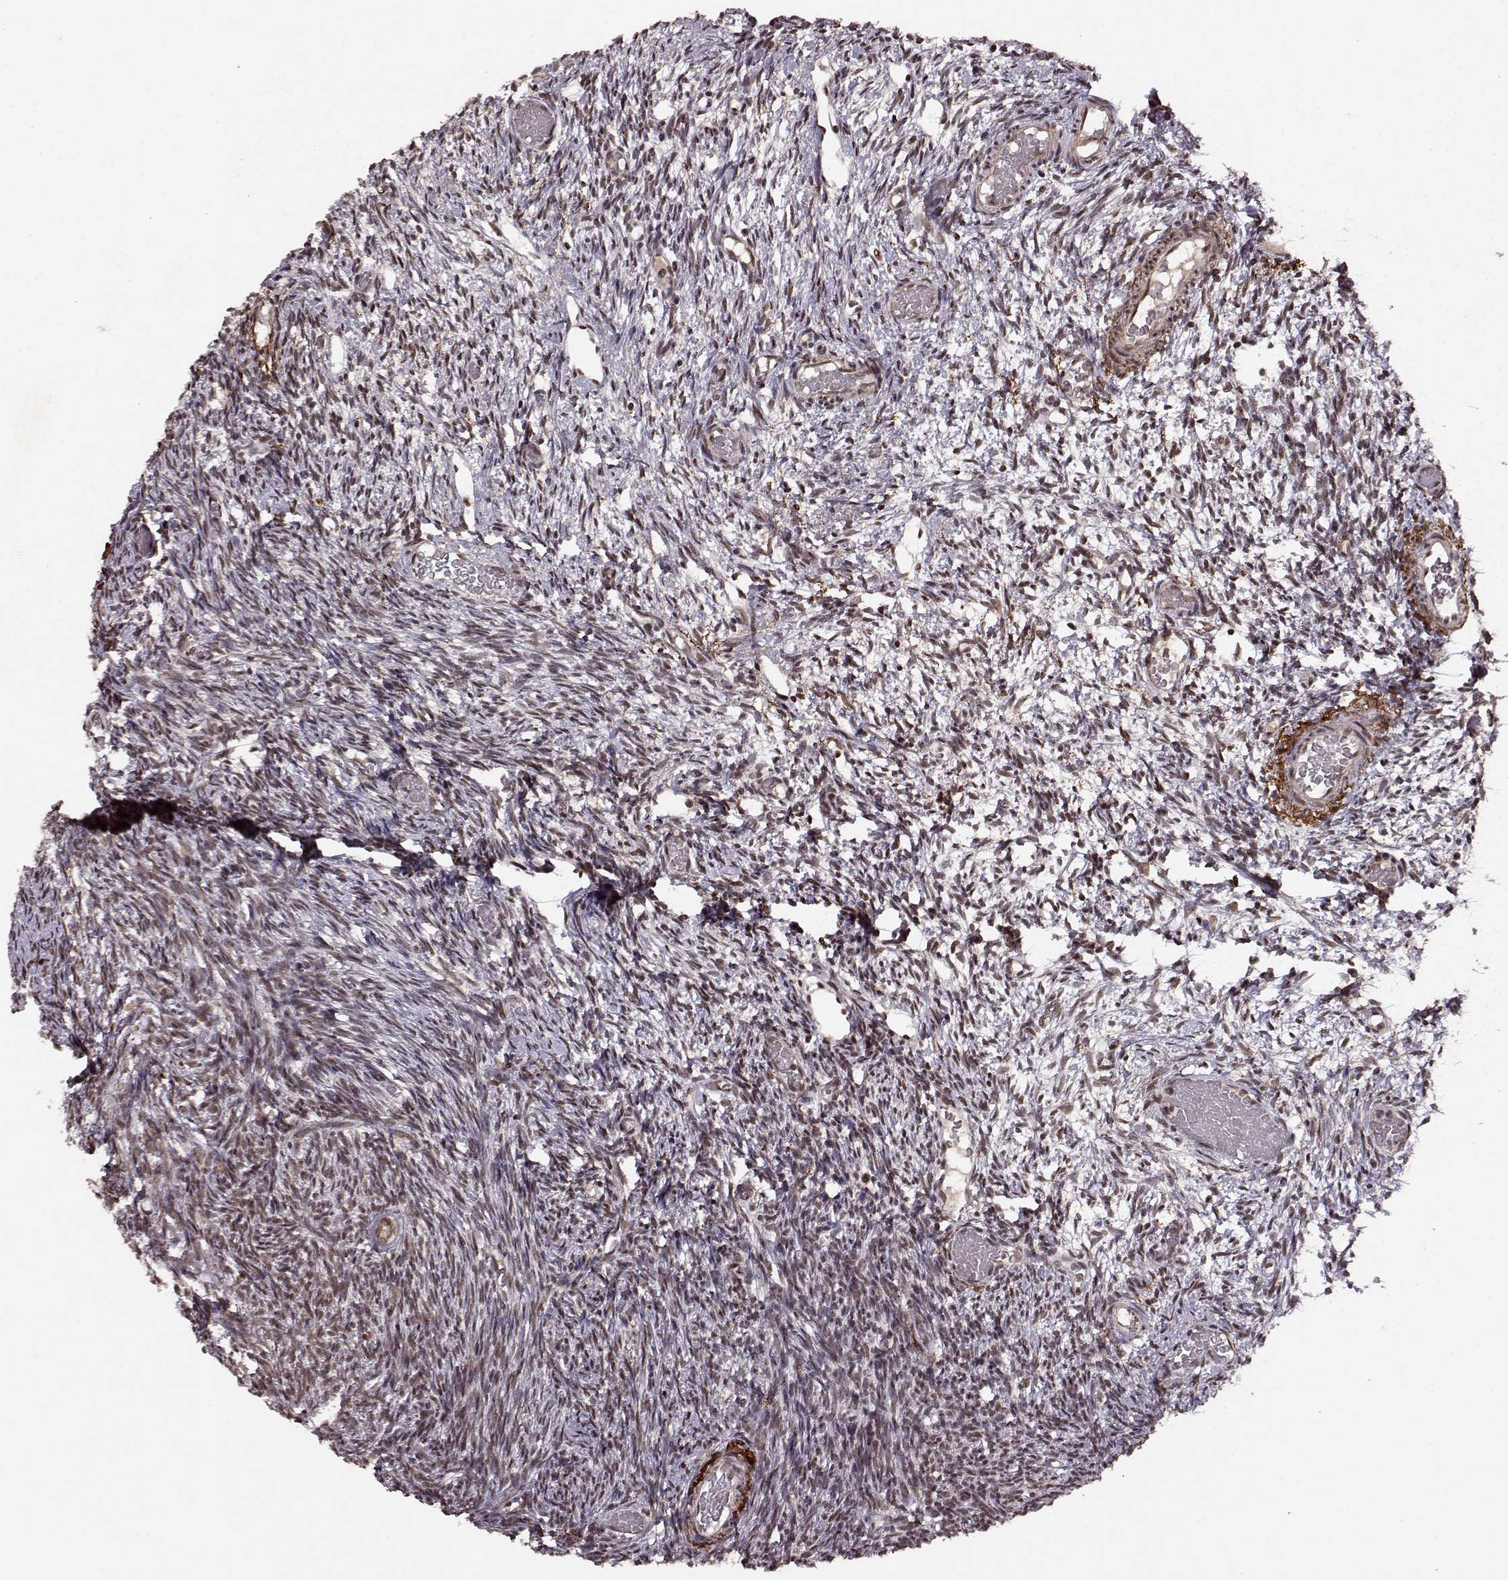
{"staining": {"intensity": "moderate", "quantity": ">75%", "location": "nuclear"}, "tissue": "ovary", "cell_type": "Follicle cells", "image_type": "normal", "snomed": [{"axis": "morphology", "description": "Normal tissue, NOS"}, {"axis": "topography", "description": "Ovary"}], "caption": "A brown stain labels moderate nuclear expression of a protein in follicle cells of normal human ovary.", "gene": "RRAGD", "patient": {"sex": "female", "age": 39}}